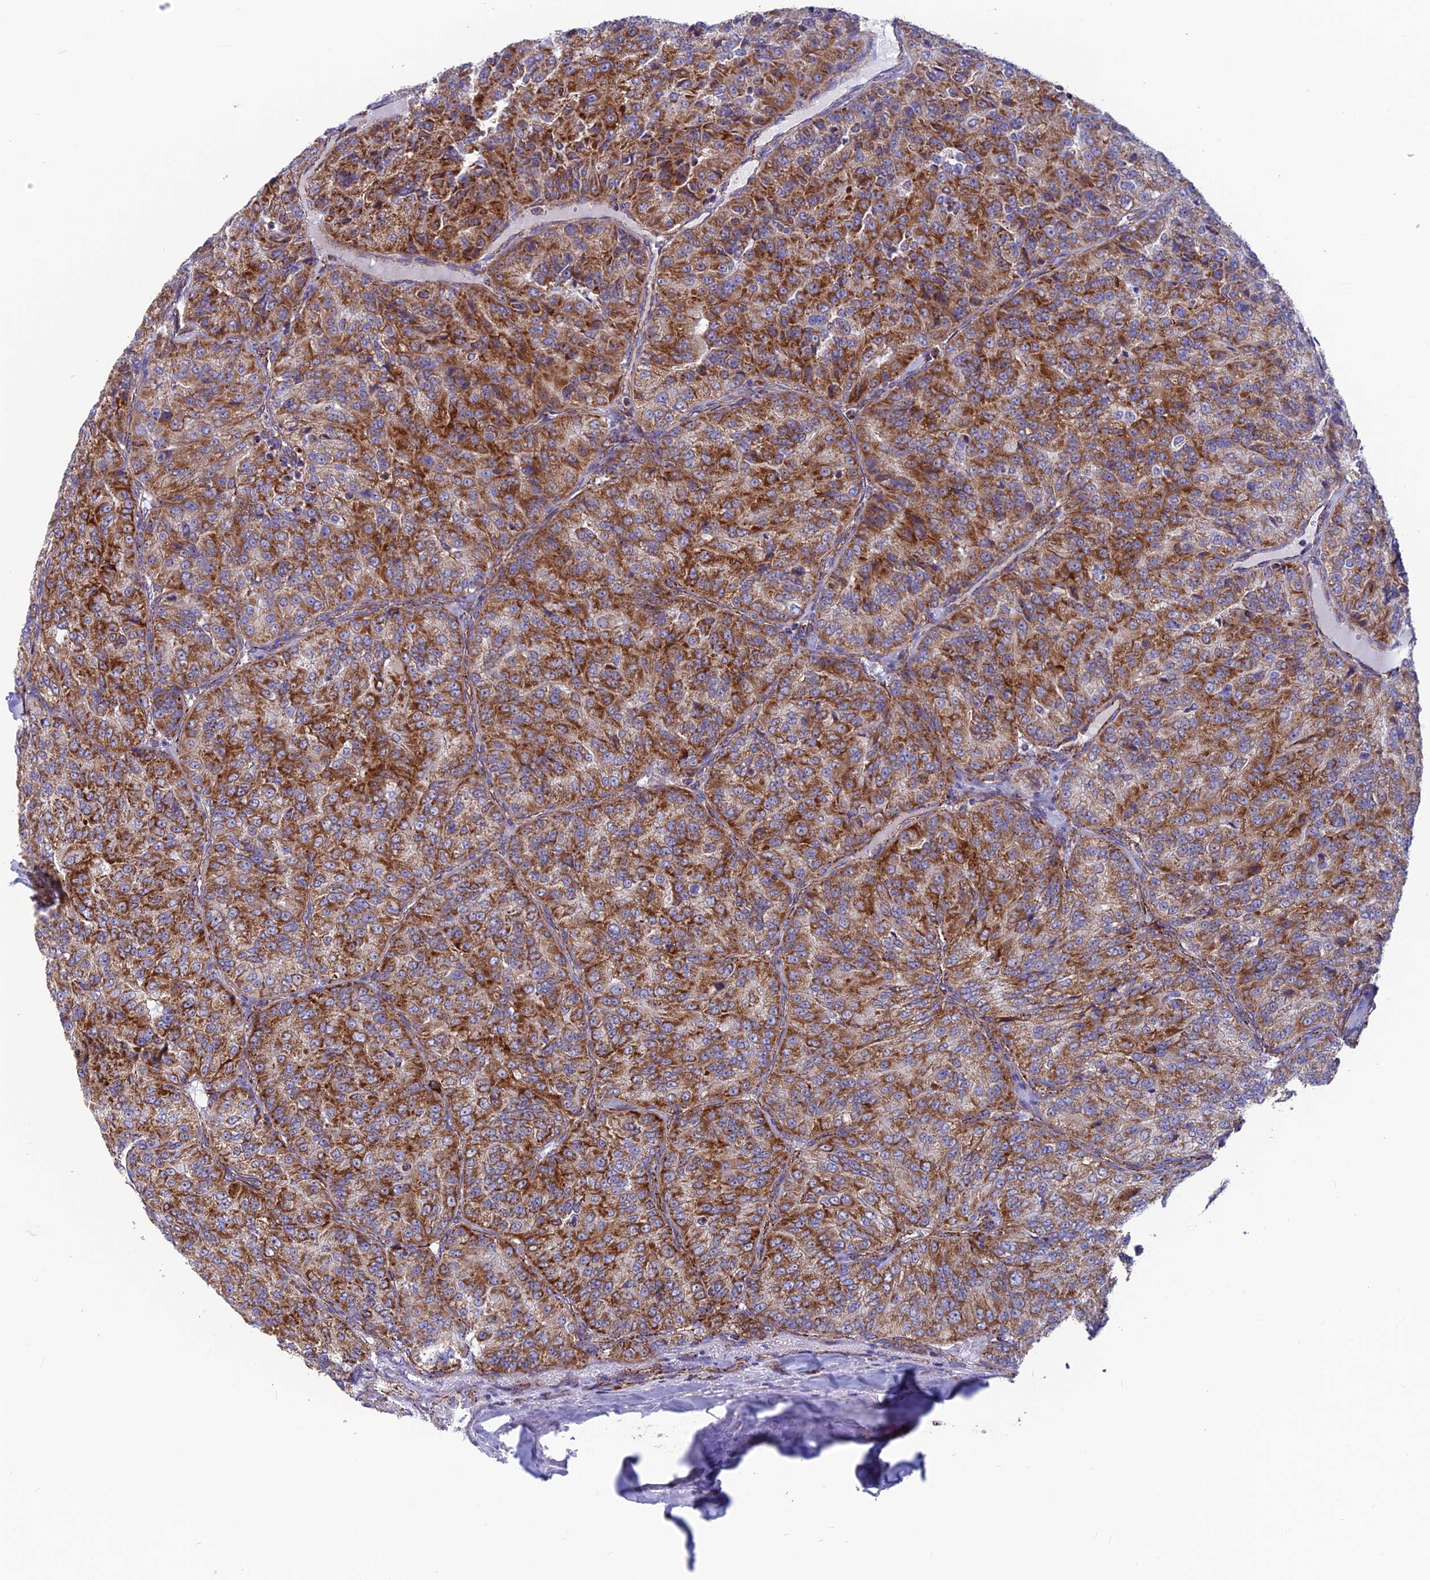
{"staining": {"intensity": "strong", "quantity": ">75%", "location": "cytoplasmic/membranous"}, "tissue": "renal cancer", "cell_type": "Tumor cells", "image_type": "cancer", "snomed": [{"axis": "morphology", "description": "Adenocarcinoma, NOS"}, {"axis": "topography", "description": "Kidney"}], "caption": "Strong cytoplasmic/membranous staining for a protein is identified in about >75% of tumor cells of renal cancer (adenocarcinoma) using immunohistochemistry (IHC).", "gene": "MRPS18B", "patient": {"sex": "female", "age": 63}}